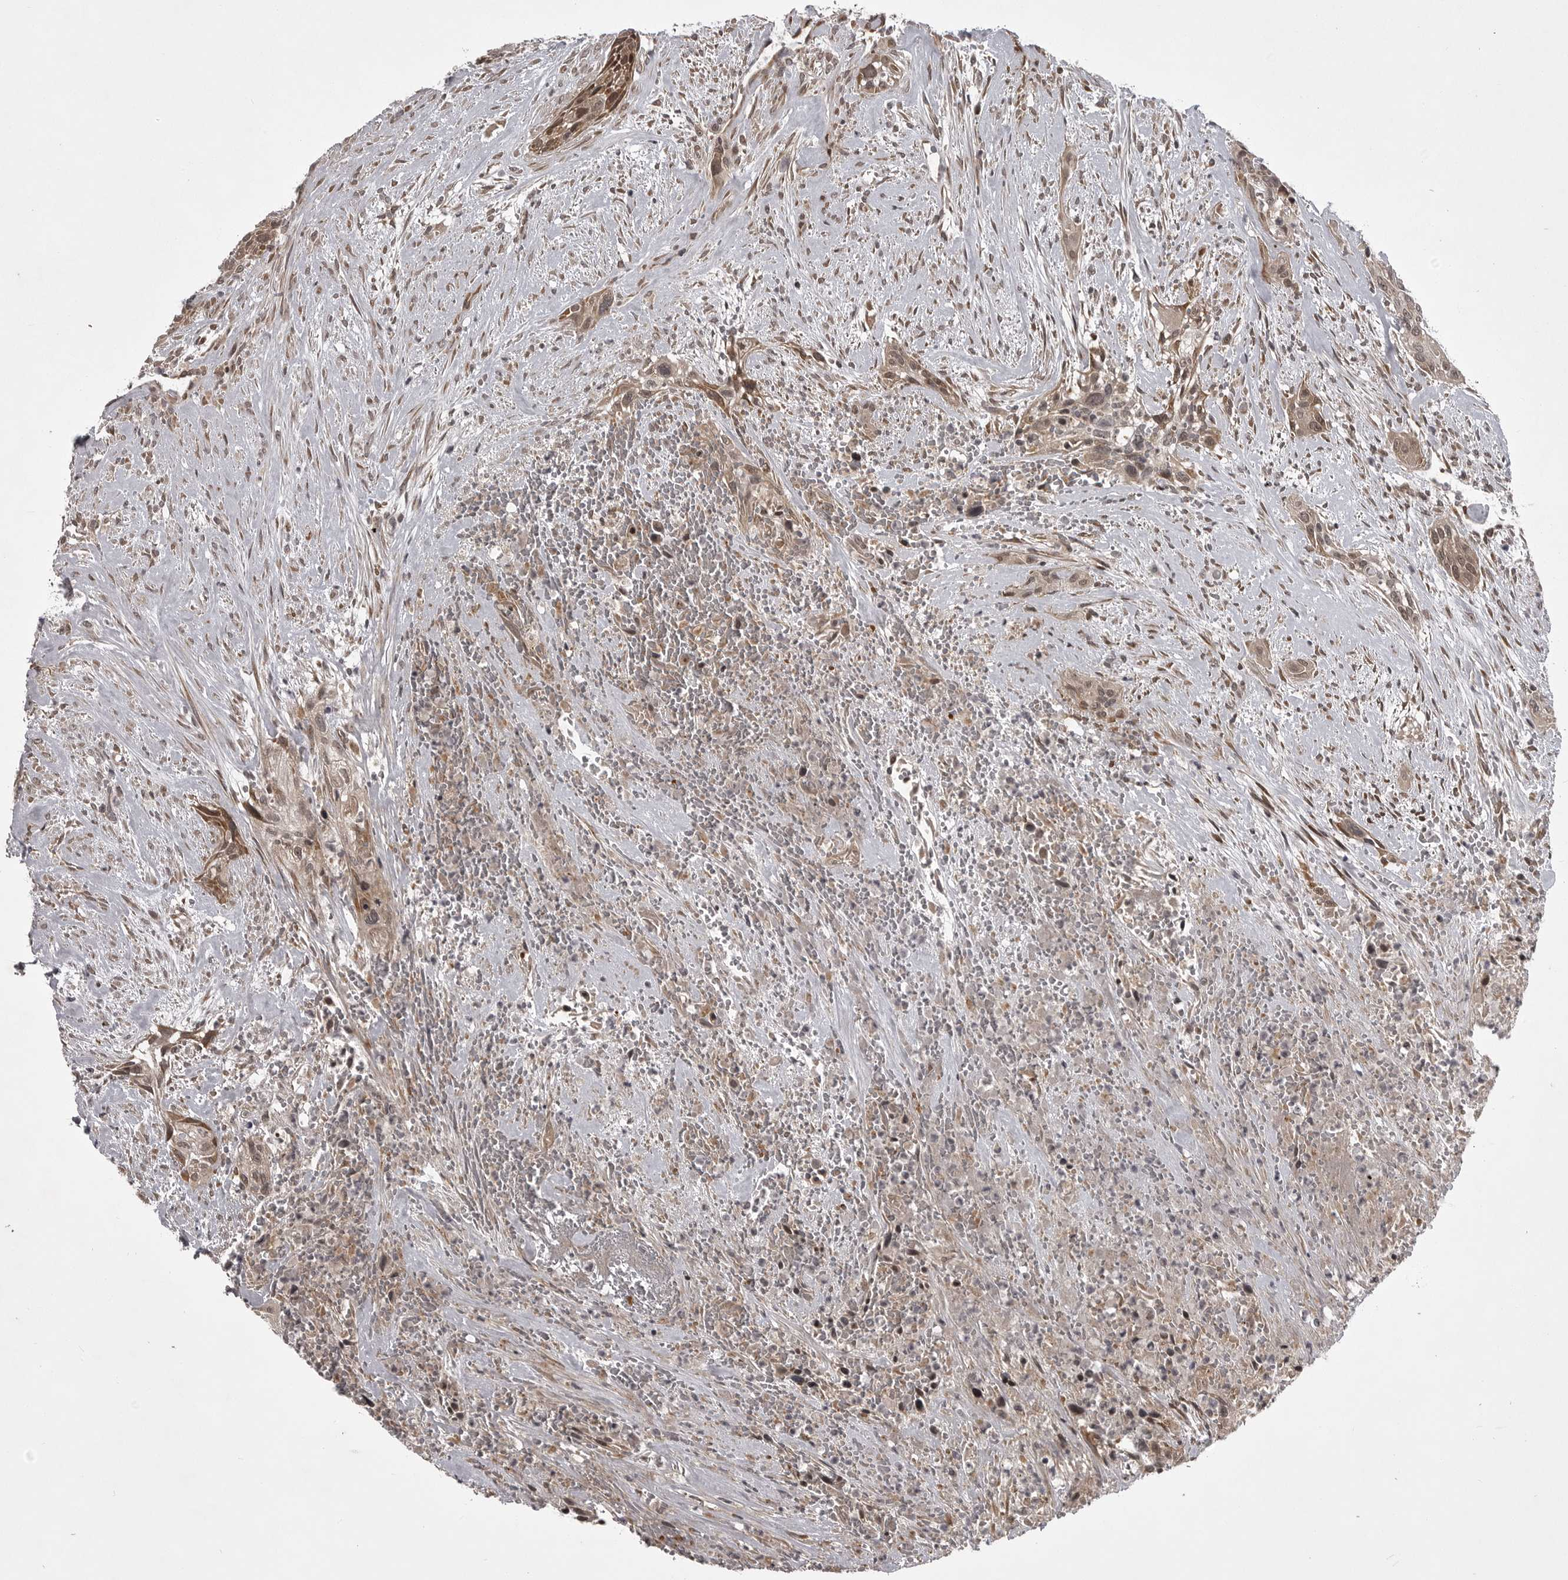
{"staining": {"intensity": "moderate", "quantity": ">75%", "location": "cytoplasmic/membranous,nuclear"}, "tissue": "urothelial cancer", "cell_type": "Tumor cells", "image_type": "cancer", "snomed": [{"axis": "morphology", "description": "Urothelial carcinoma, High grade"}, {"axis": "topography", "description": "Urinary bladder"}], "caption": "Immunohistochemical staining of high-grade urothelial carcinoma exhibits moderate cytoplasmic/membranous and nuclear protein staining in approximately >75% of tumor cells. The staining is performed using DAB brown chromogen to label protein expression. The nuclei are counter-stained blue using hematoxylin.", "gene": "SNX16", "patient": {"sex": "male", "age": 35}}